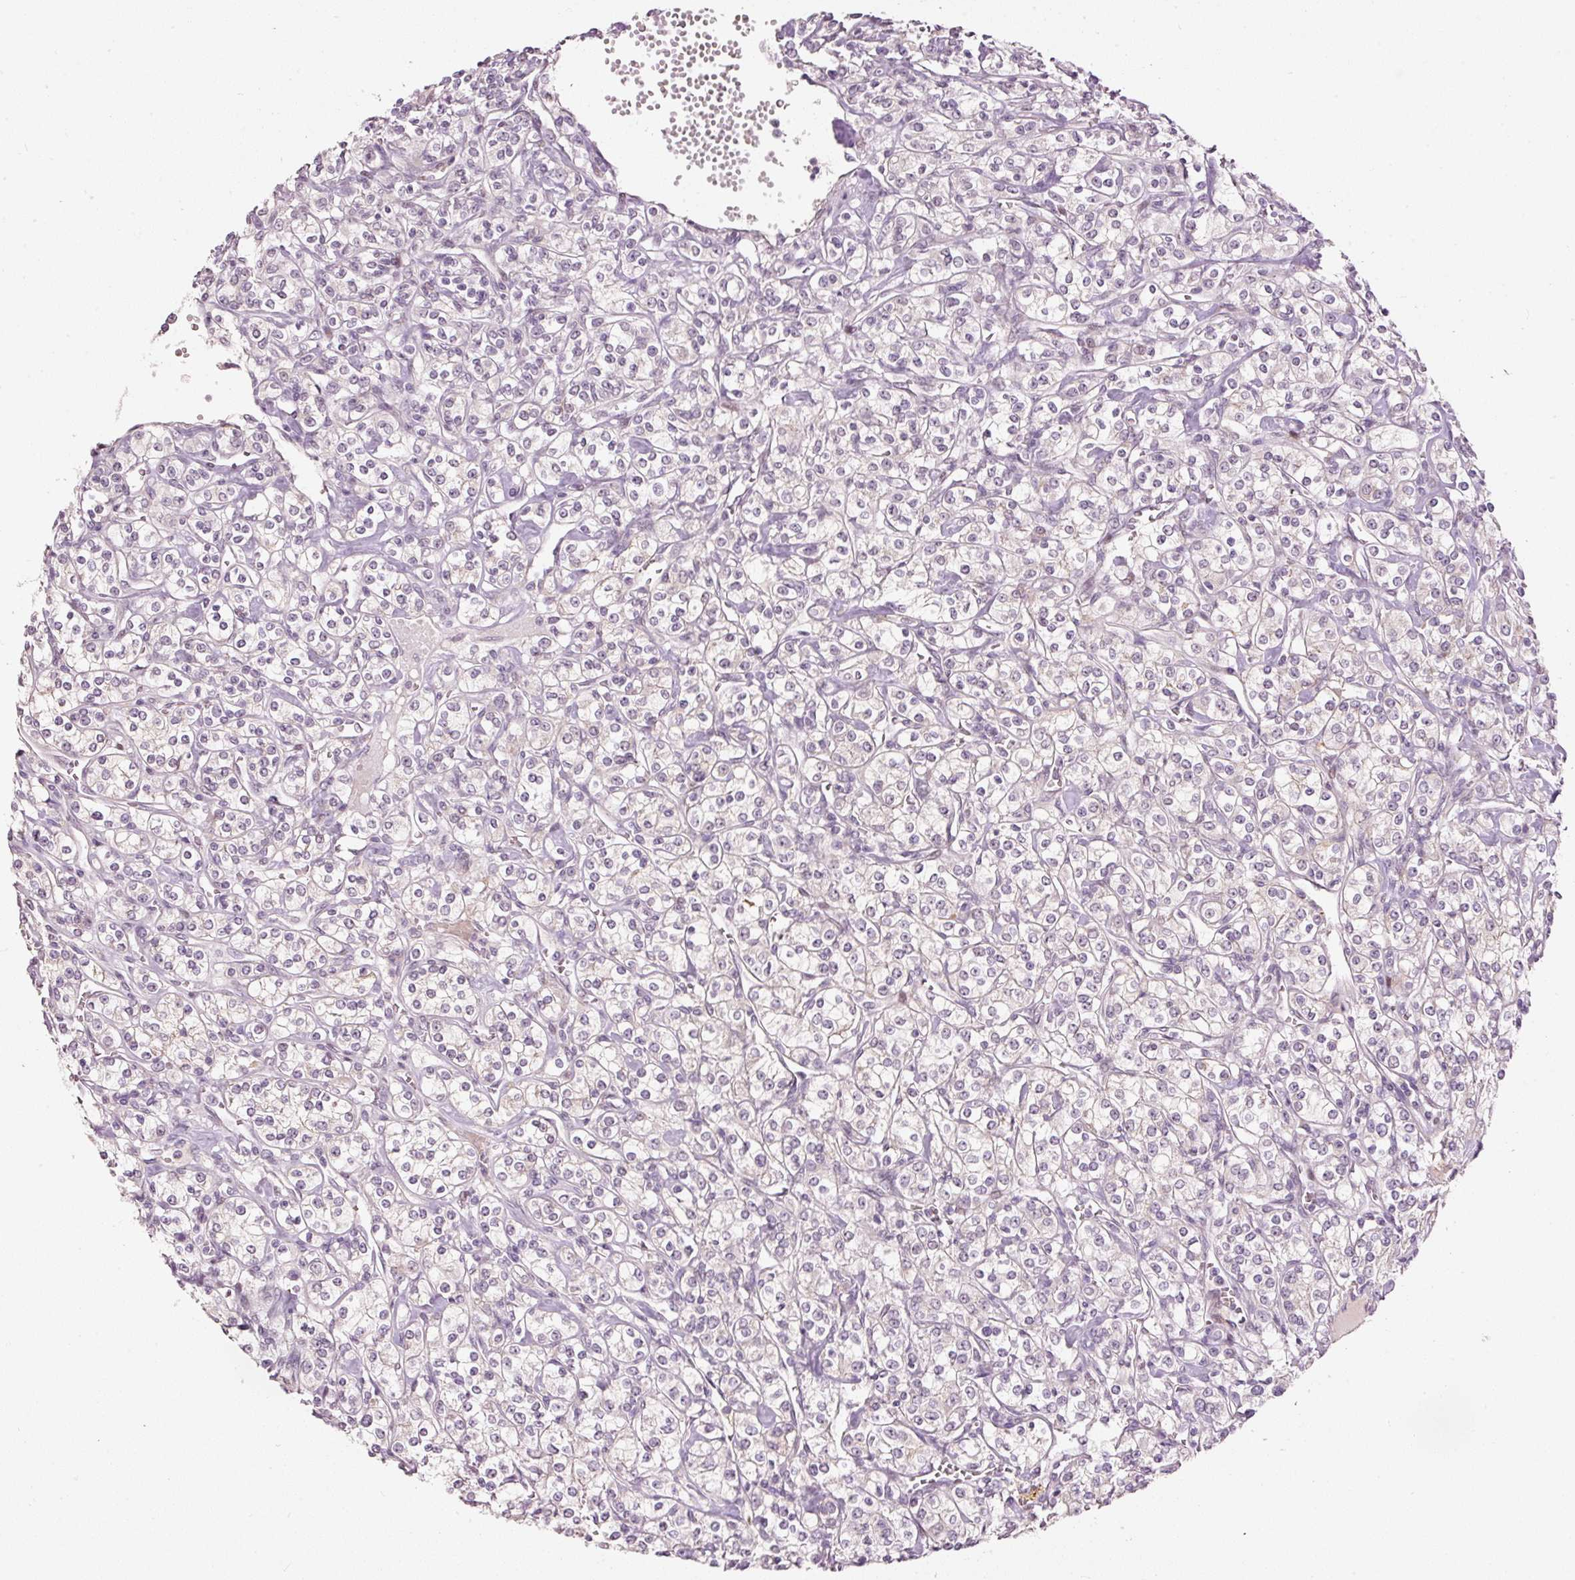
{"staining": {"intensity": "negative", "quantity": "none", "location": "none"}, "tissue": "renal cancer", "cell_type": "Tumor cells", "image_type": "cancer", "snomed": [{"axis": "morphology", "description": "Adenocarcinoma, NOS"}, {"axis": "topography", "description": "Kidney"}], "caption": "A photomicrograph of adenocarcinoma (renal) stained for a protein demonstrates no brown staining in tumor cells.", "gene": "TOB2", "patient": {"sex": "male", "age": 77}}